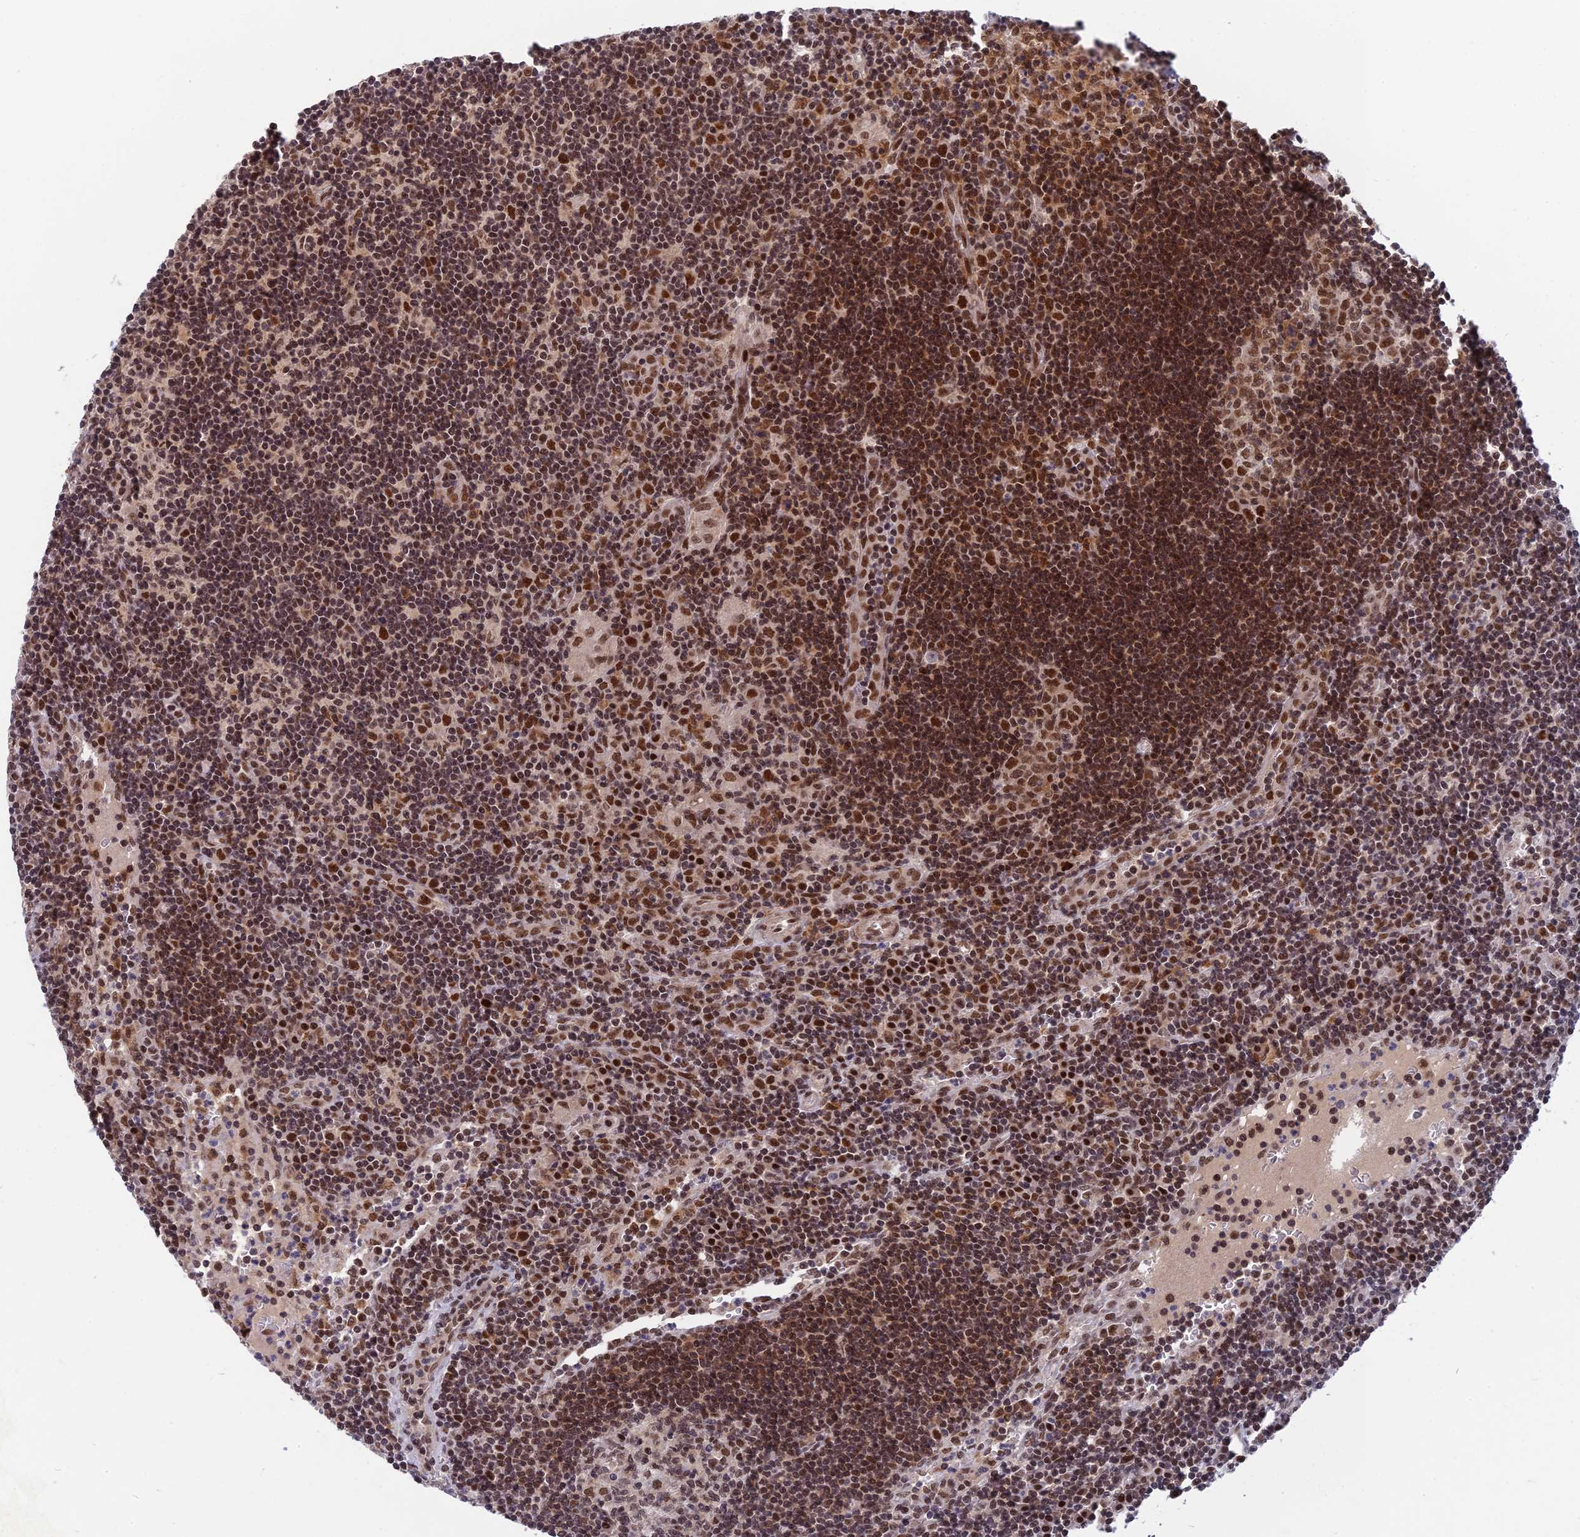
{"staining": {"intensity": "moderate", "quantity": ">75%", "location": "nuclear"}, "tissue": "lymph node", "cell_type": "Germinal center cells", "image_type": "normal", "snomed": [{"axis": "morphology", "description": "Normal tissue, NOS"}, {"axis": "topography", "description": "Lymph node"}], "caption": "Immunohistochemistry (IHC) of unremarkable lymph node shows medium levels of moderate nuclear expression in approximately >75% of germinal center cells.", "gene": "TCEA2", "patient": {"sex": "female", "age": 32}}